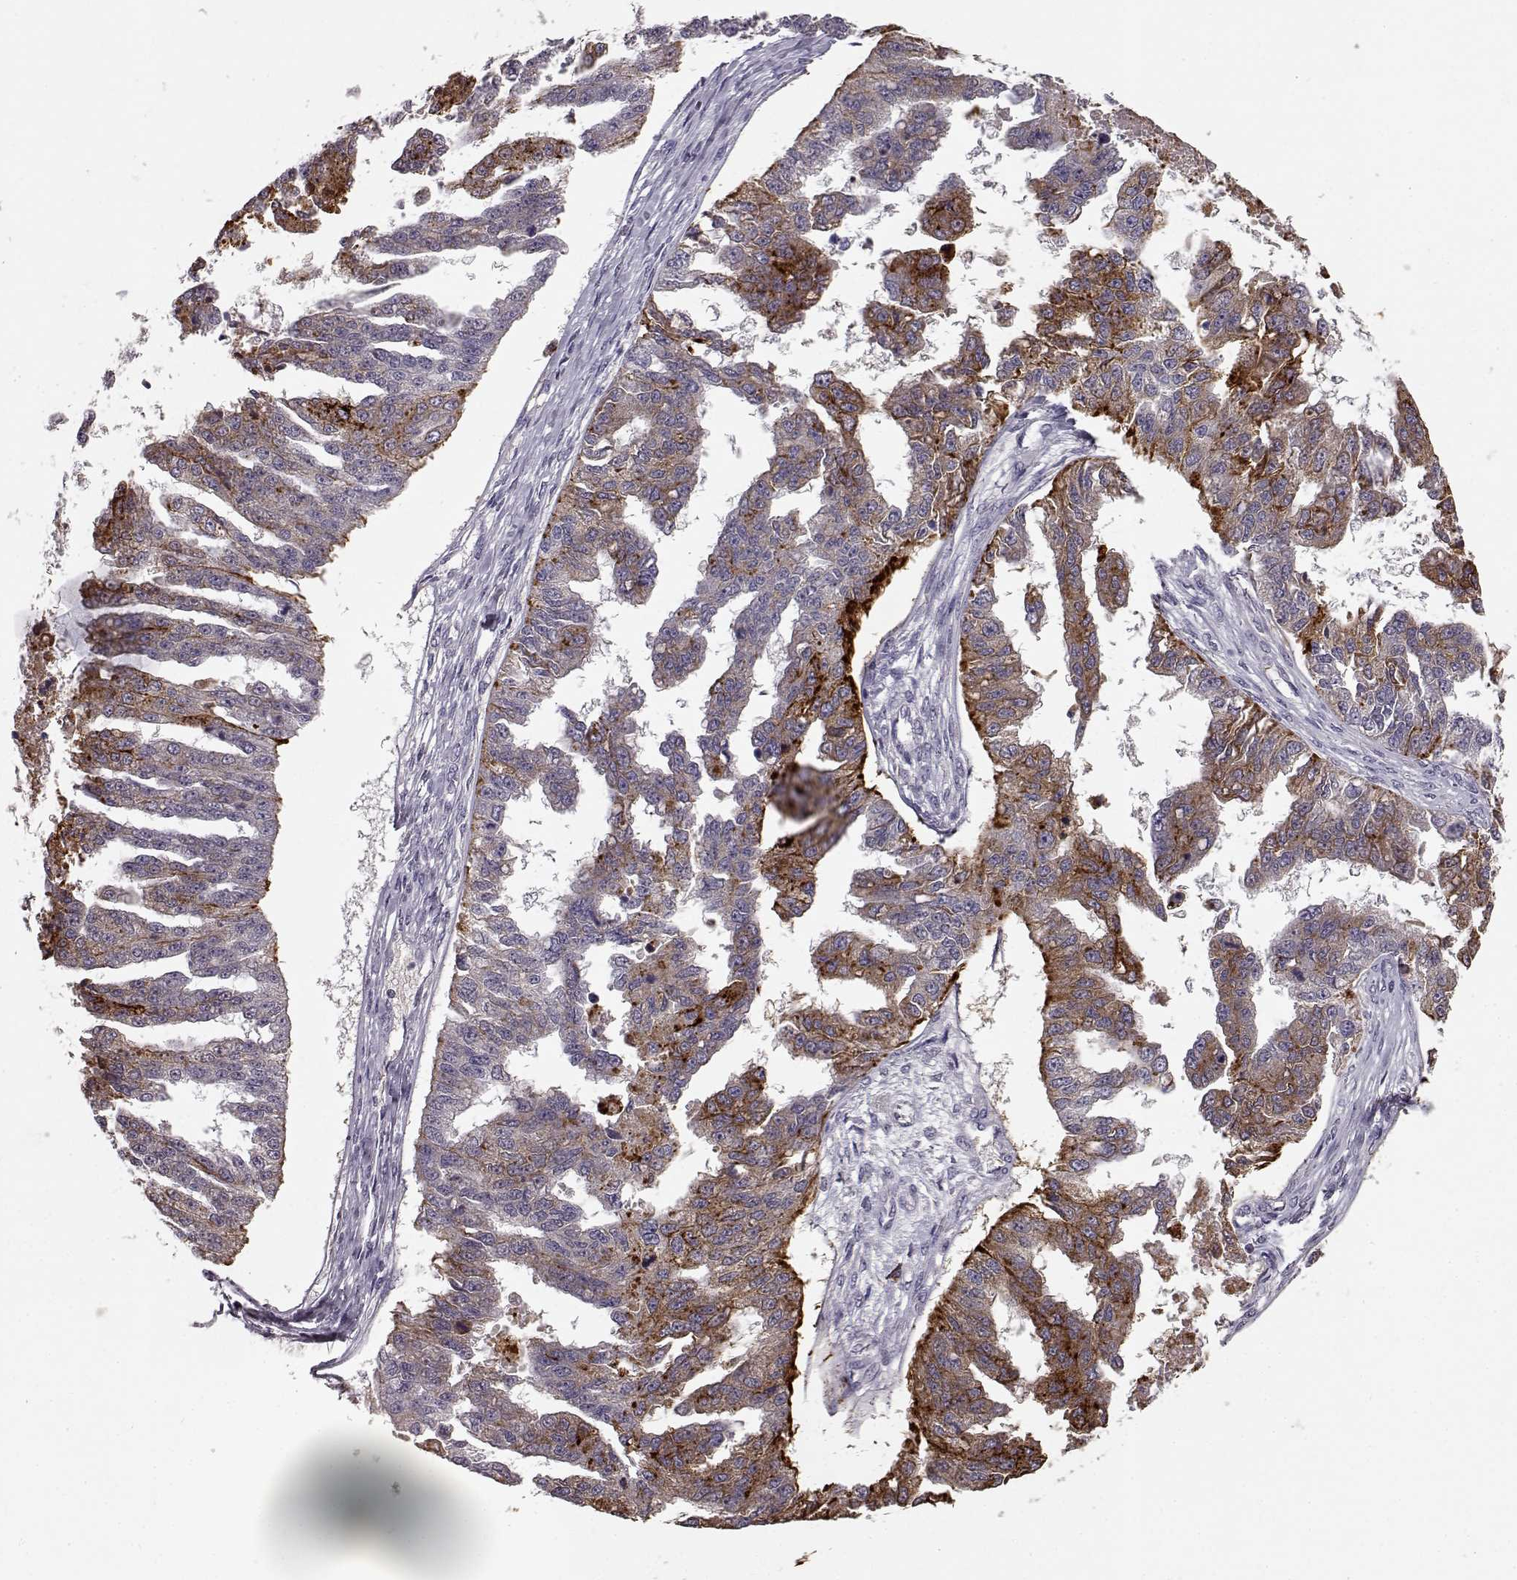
{"staining": {"intensity": "moderate", "quantity": "<25%", "location": "cytoplasmic/membranous"}, "tissue": "ovarian cancer", "cell_type": "Tumor cells", "image_type": "cancer", "snomed": [{"axis": "morphology", "description": "Cystadenocarcinoma, serous, NOS"}, {"axis": "topography", "description": "Ovary"}], "caption": "This image demonstrates immunohistochemistry (IHC) staining of human ovarian cancer, with low moderate cytoplasmic/membranous positivity in about <25% of tumor cells.", "gene": "CCNF", "patient": {"sex": "female", "age": 58}}